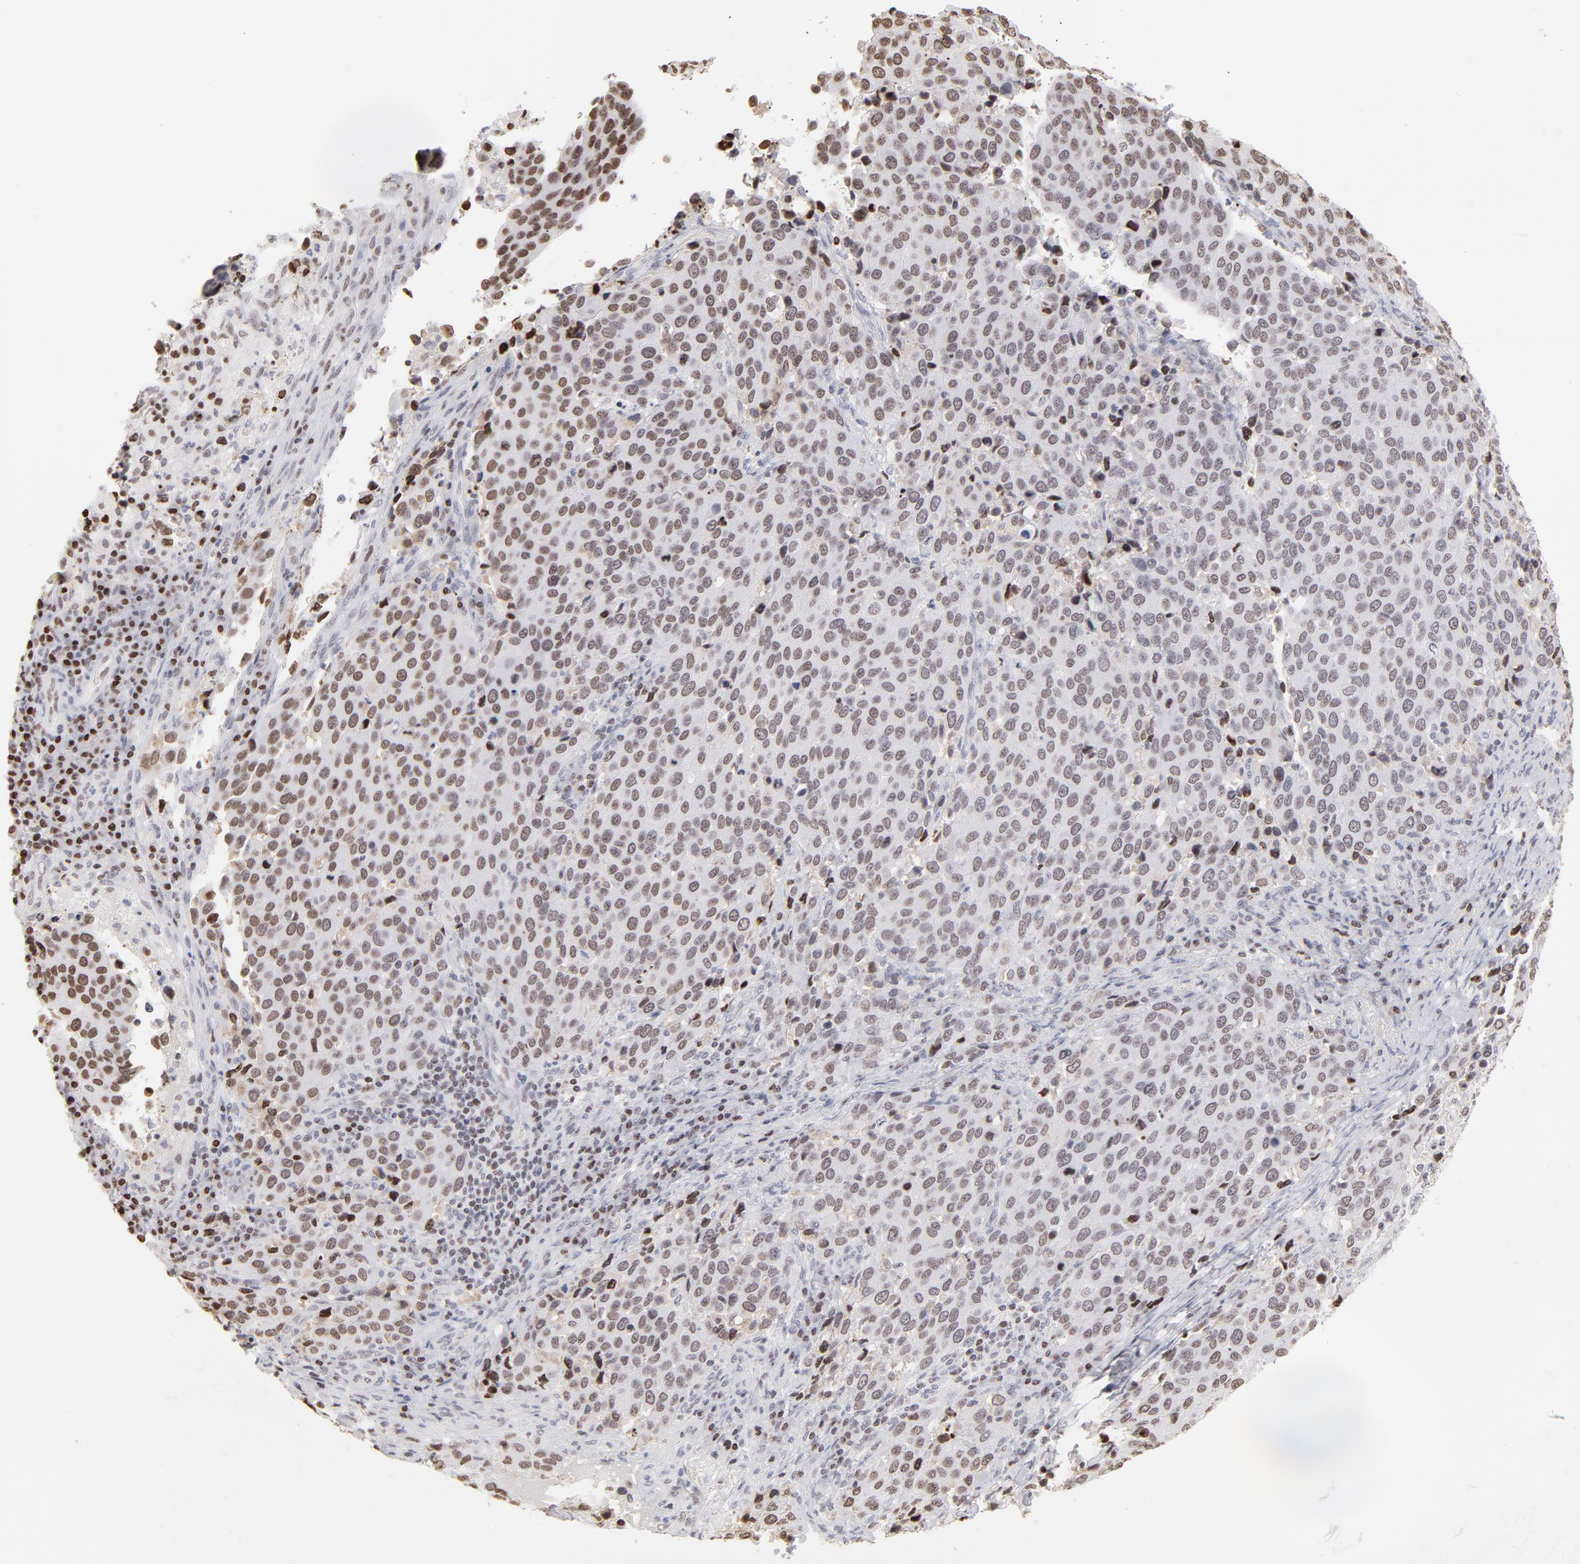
{"staining": {"intensity": "weak", "quantity": "25%-75%", "location": "nuclear"}, "tissue": "cervical cancer", "cell_type": "Tumor cells", "image_type": "cancer", "snomed": [{"axis": "morphology", "description": "Squamous cell carcinoma, NOS"}, {"axis": "topography", "description": "Cervix"}], "caption": "There is low levels of weak nuclear positivity in tumor cells of cervical cancer, as demonstrated by immunohistochemical staining (brown color).", "gene": "PARP1", "patient": {"sex": "female", "age": 54}}